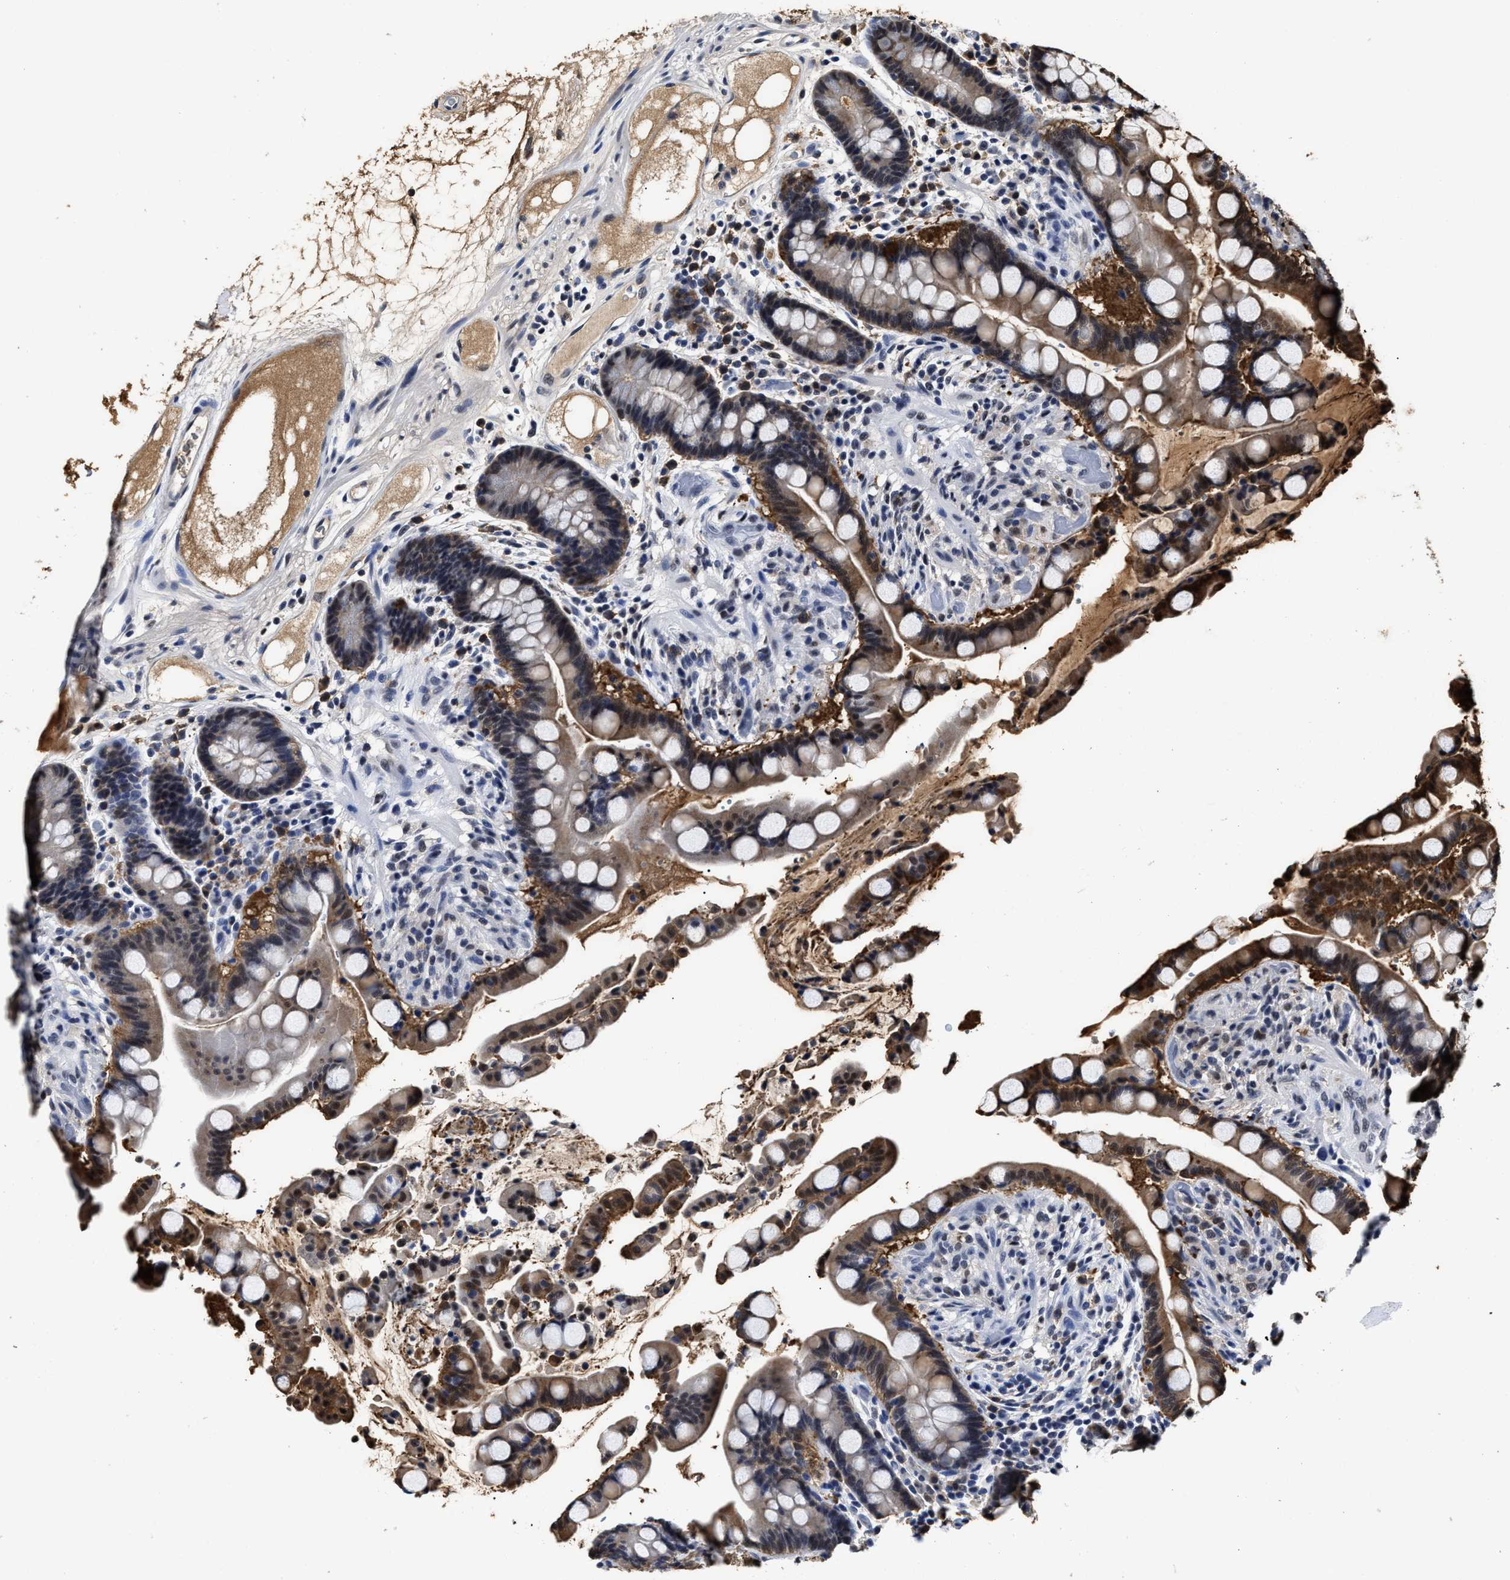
{"staining": {"intensity": "weak", "quantity": "25%-75%", "location": "nuclear"}, "tissue": "colon", "cell_type": "Endothelial cells", "image_type": "normal", "snomed": [{"axis": "morphology", "description": "Normal tissue, NOS"}, {"axis": "topography", "description": "Colon"}], "caption": "Immunohistochemical staining of unremarkable colon exhibits 25%-75% levels of weak nuclear protein positivity in approximately 25%-75% of endothelial cells. (Brightfield microscopy of DAB IHC at high magnification).", "gene": "PRPF4B", "patient": {"sex": "male", "age": 73}}